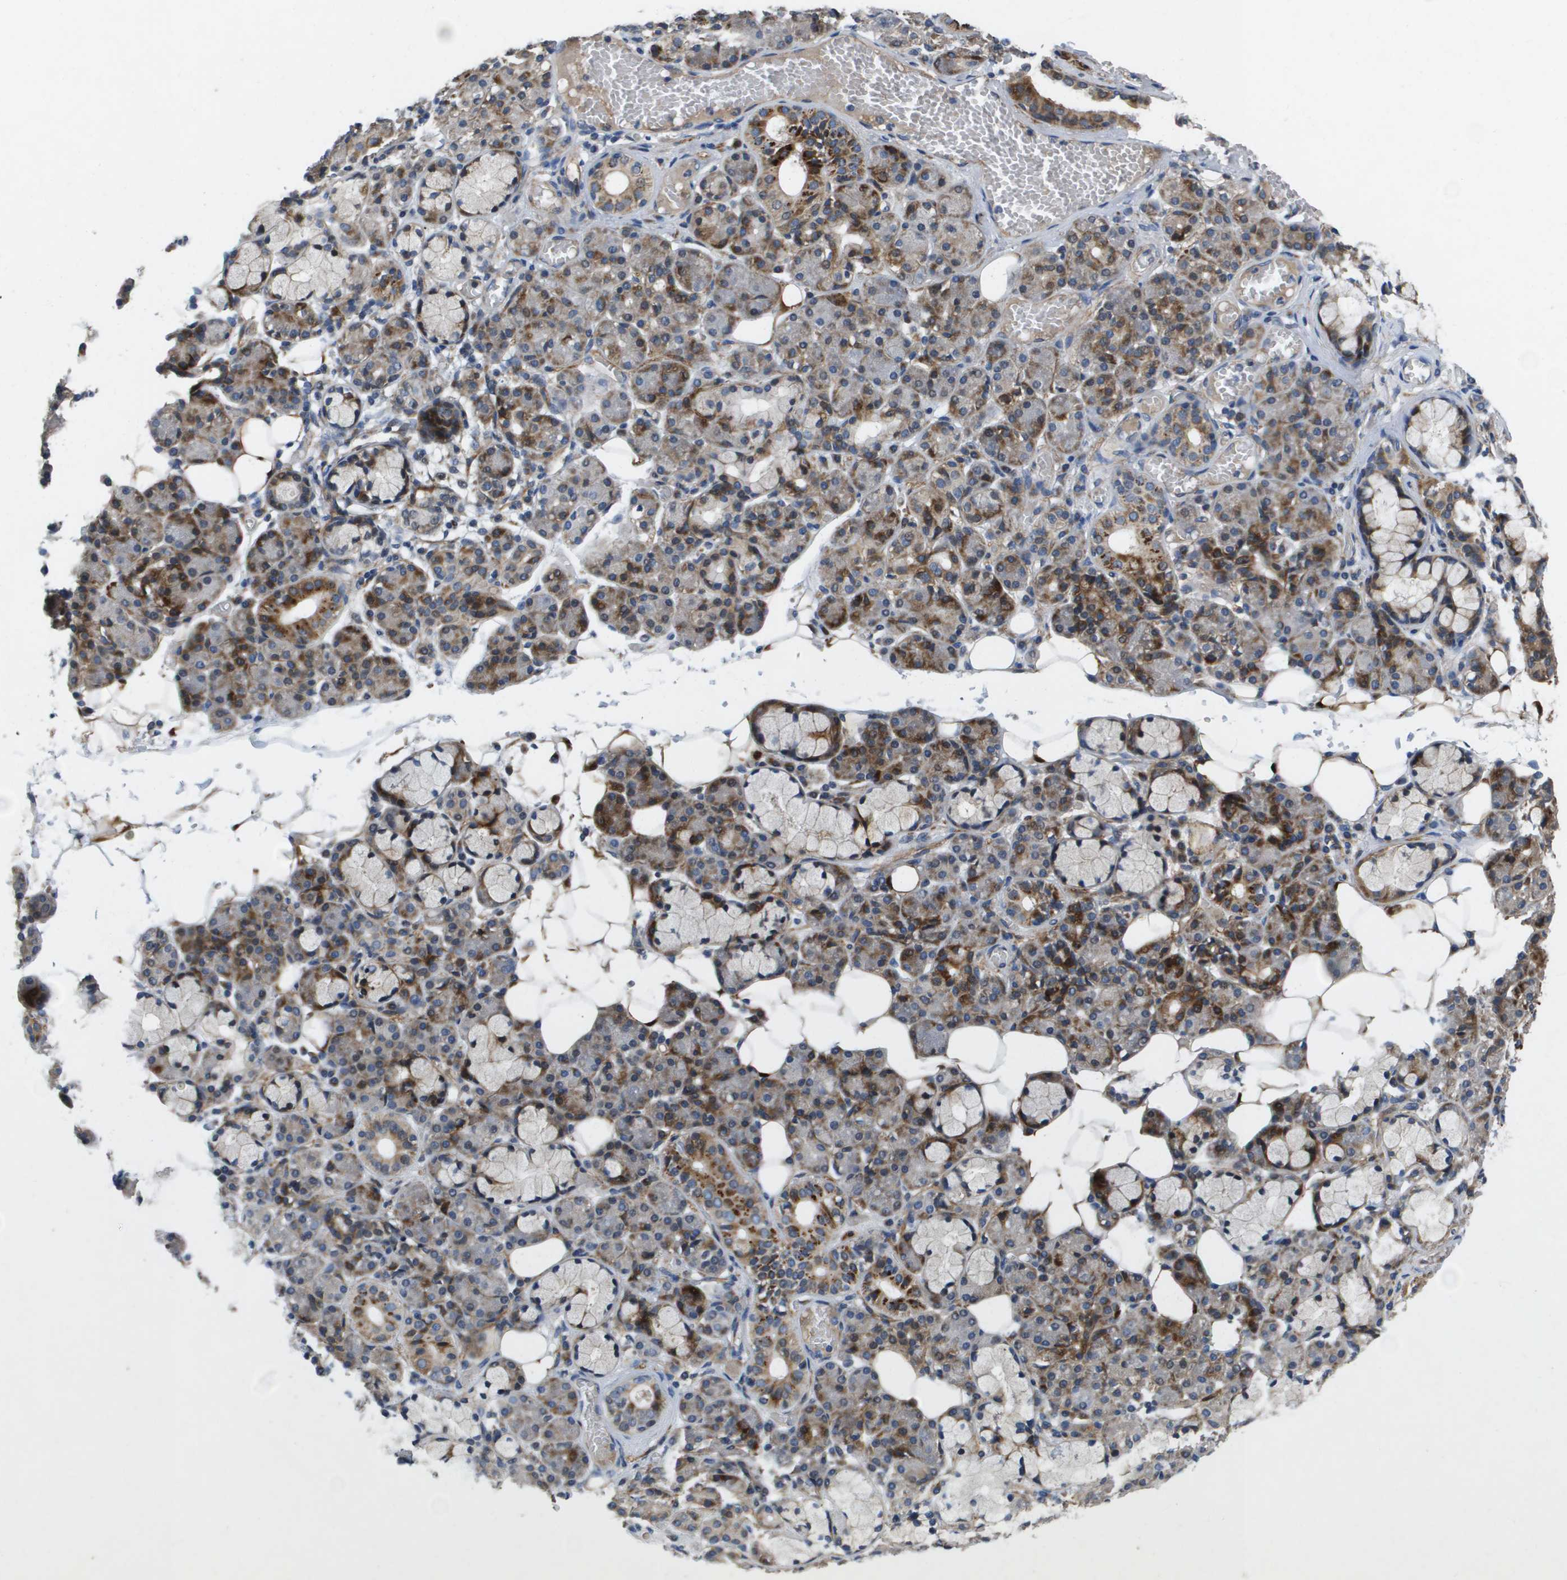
{"staining": {"intensity": "moderate", "quantity": "25%-75%", "location": "cytoplasmic/membranous"}, "tissue": "salivary gland", "cell_type": "Glandular cells", "image_type": "normal", "snomed": [{"axis": "morphology", "description": "Normal tissue, NOS"}, {"axis": "topography", "description": "Salivary gland"}], "caption": "Protein analysis of unremarkable salivary gland demonstrates moderate cytoplasmic/membranous staining in about 25%-75% of glandular cells.", "gene": "ENTPD2", "patient": {"sex": "male", "age": 63}}